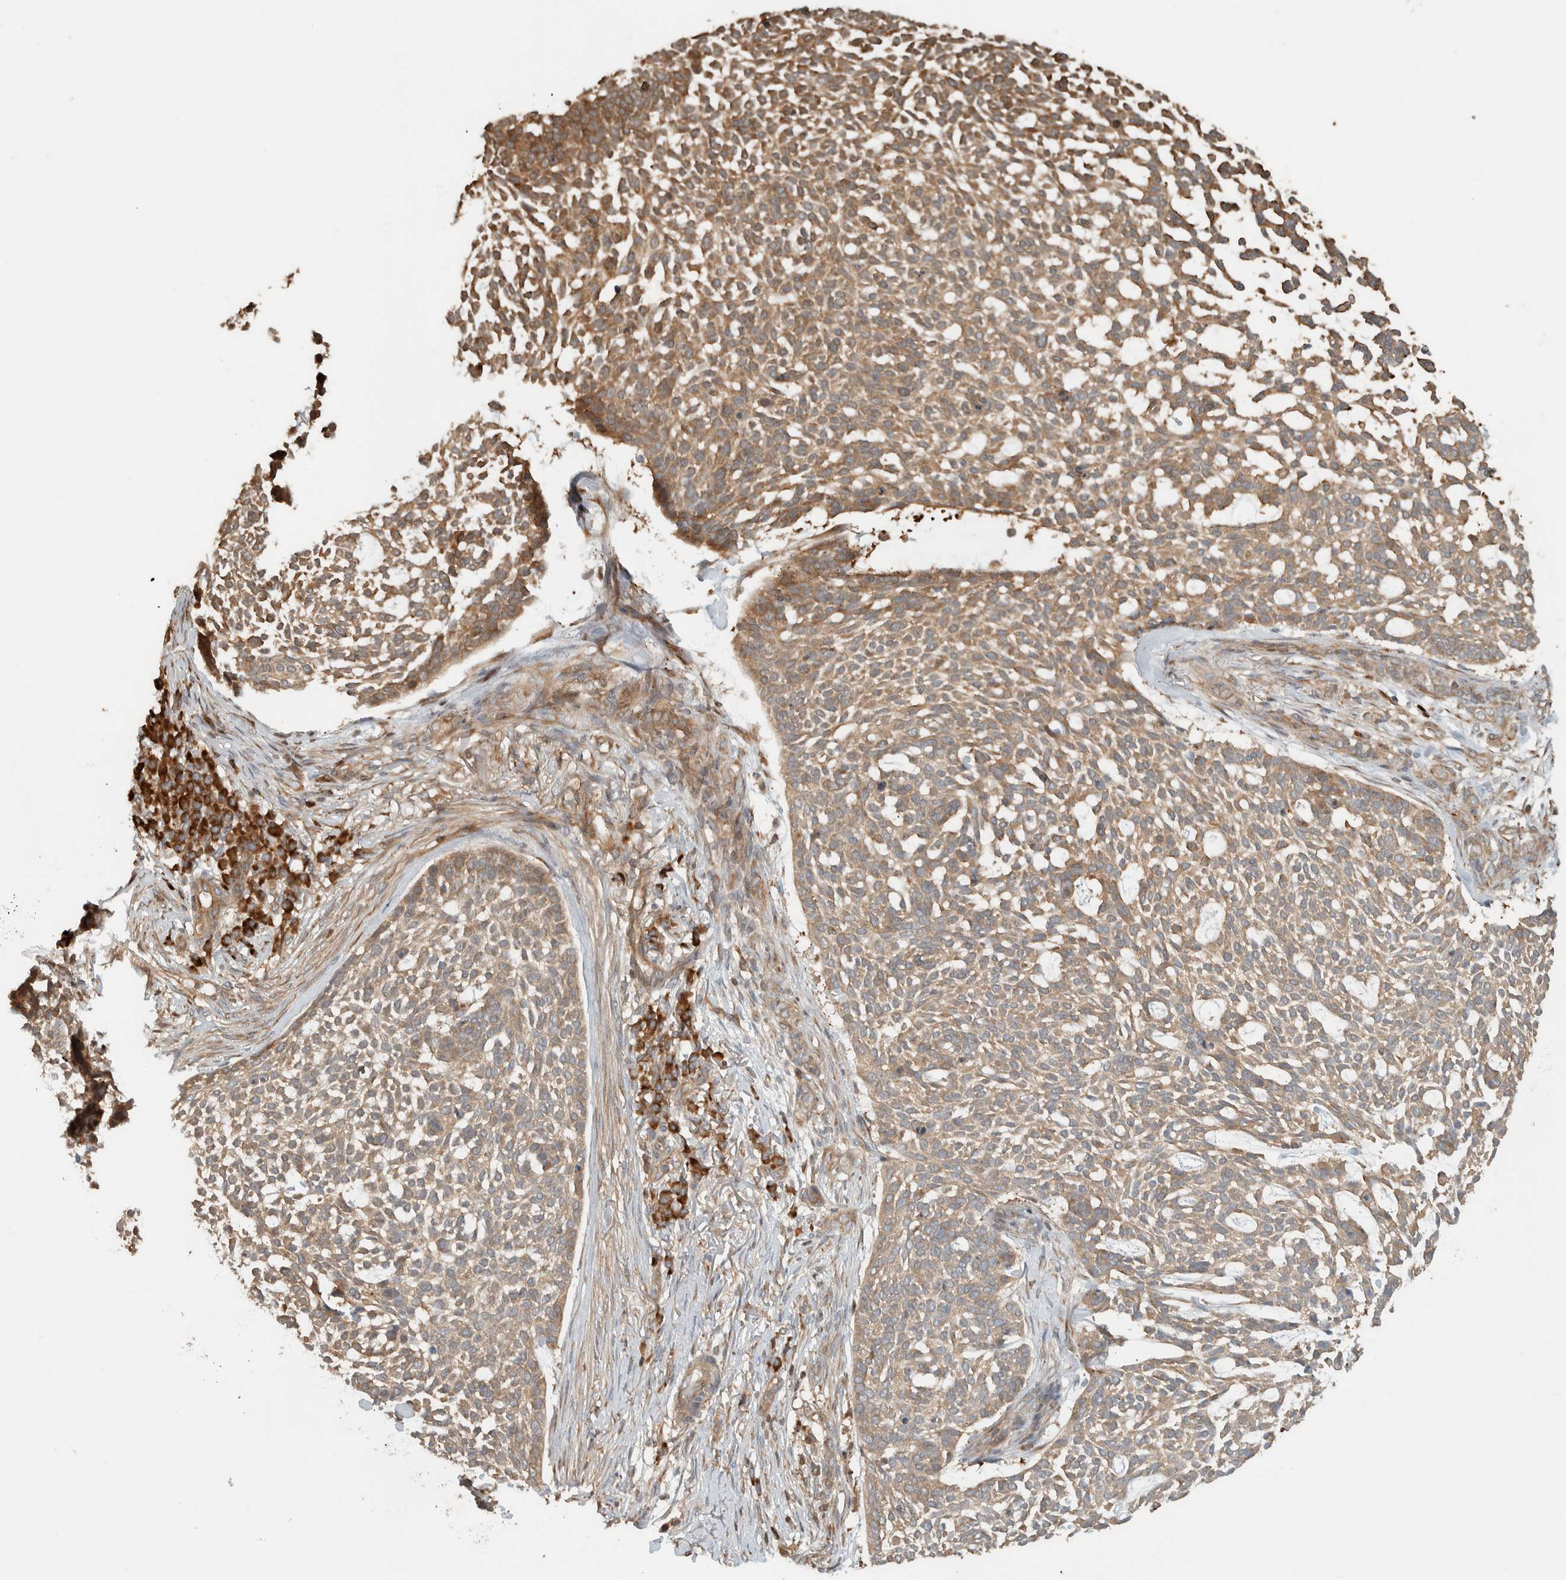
{"staining": {"intensity": "moderate", "quantity": ">75%", "location": "cytoplasmic/membranous"}, "tissue": "skin cancer", "cell_type": "Tumor cells", "image_type": "cancer", "snomed": [{"axis": "morphology", "description": "Basal cell carcinoma"}, {"axis": "topography", "description": "Skin"}], "caption": "A brown stain highlights moderate cytoplasmic/membranous expression of a protein in skin basal cell carcinoma tumor cells.", "gene": "CNTROB", "patient": {"sex": "female", "age": 64}}